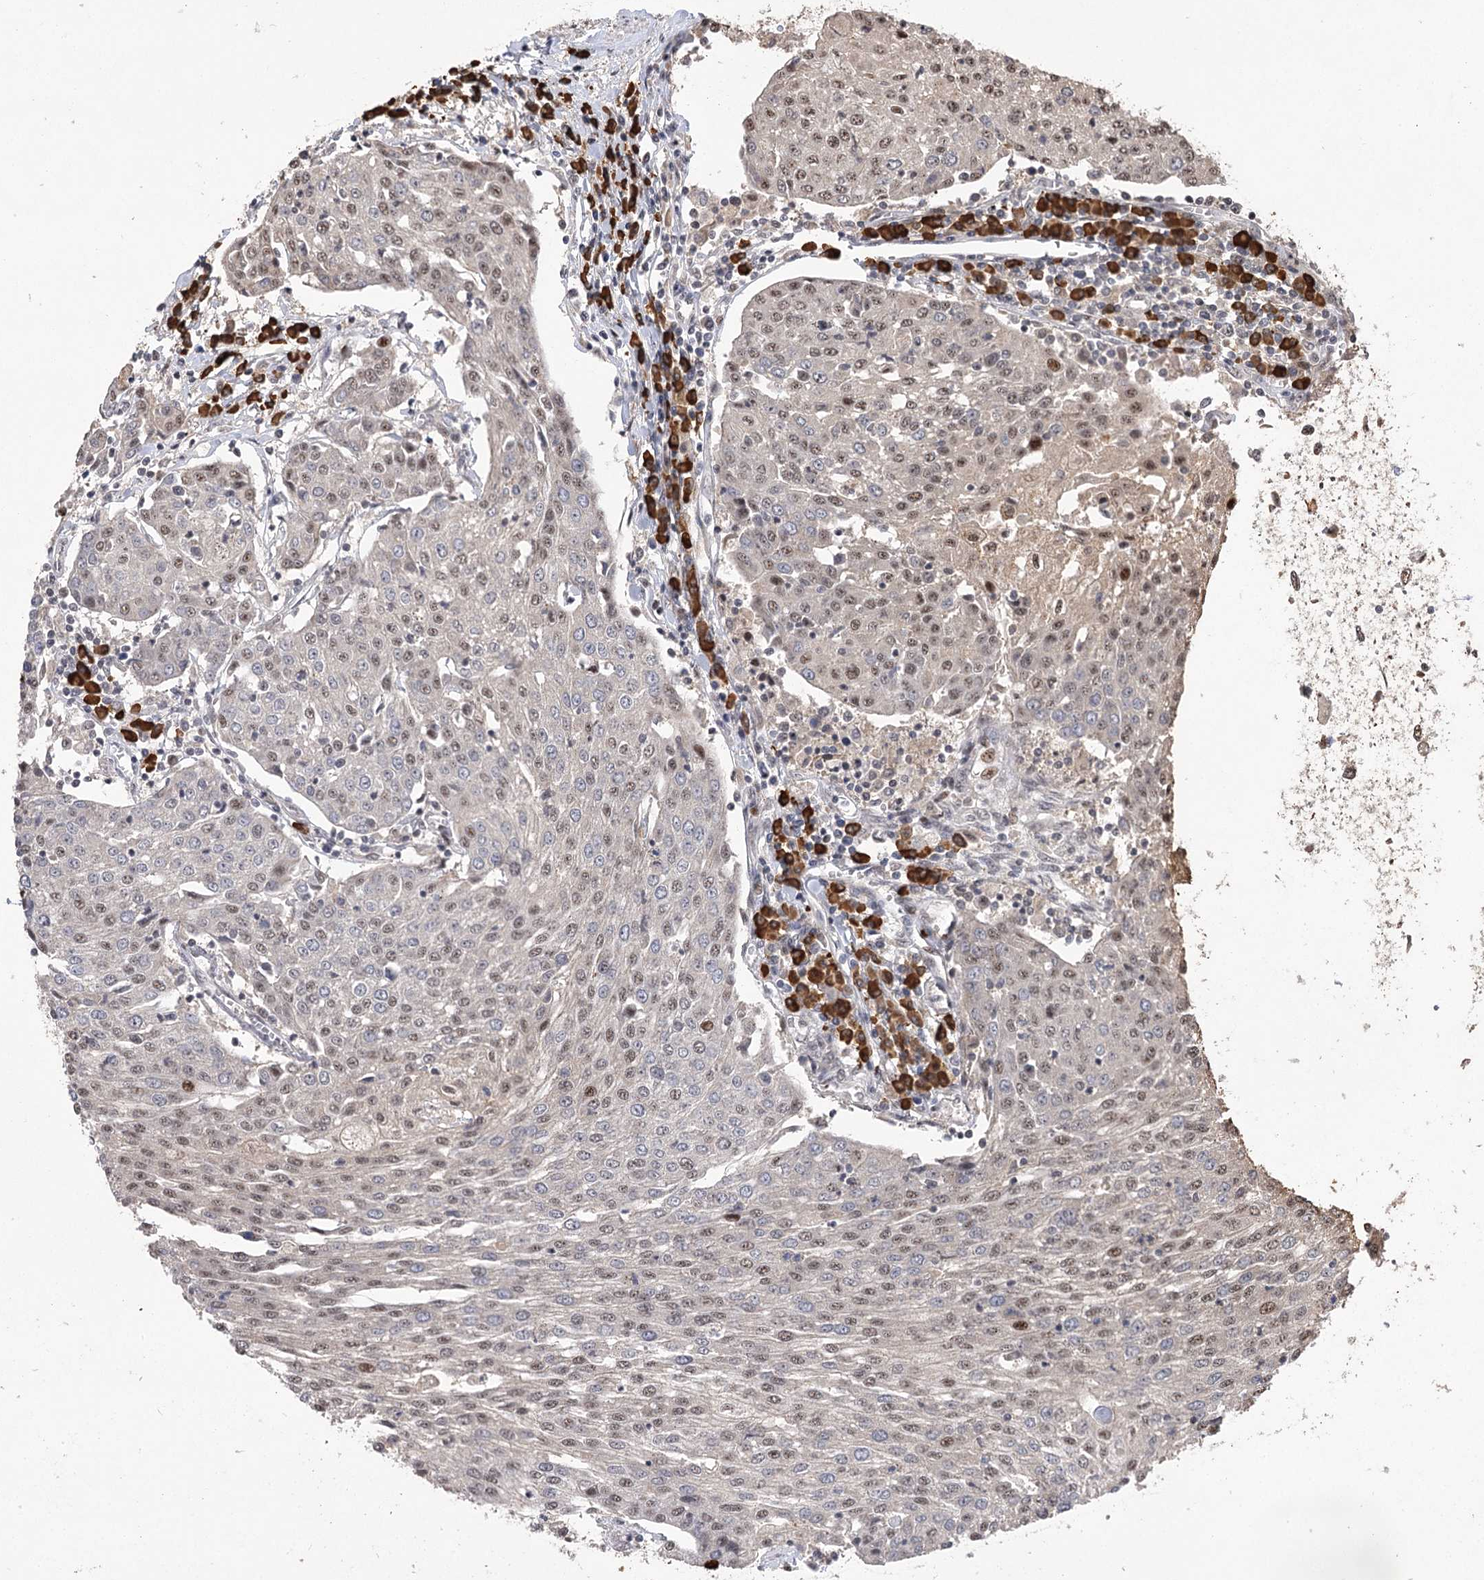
{"staining": {"intensity": "weak", "quantity": "25%-75%", "location": "nuclear"}, "tissue": "urothelial cancer", "cell_type": "Tumor cells", "image_type": "cancer", "snomed": [{"axis": "morphology", "description": "Urothelial carcinoma, High grade"}, {"axis": "topography", "description": "Urinary bladder"}], "caption": "Protein staining reveals weak nuclear staining in about 25%-75% of tumor cells in urothelial cancer.", "gene": "PYROXD1", "patient": {"sex": "female", "age": 85}}